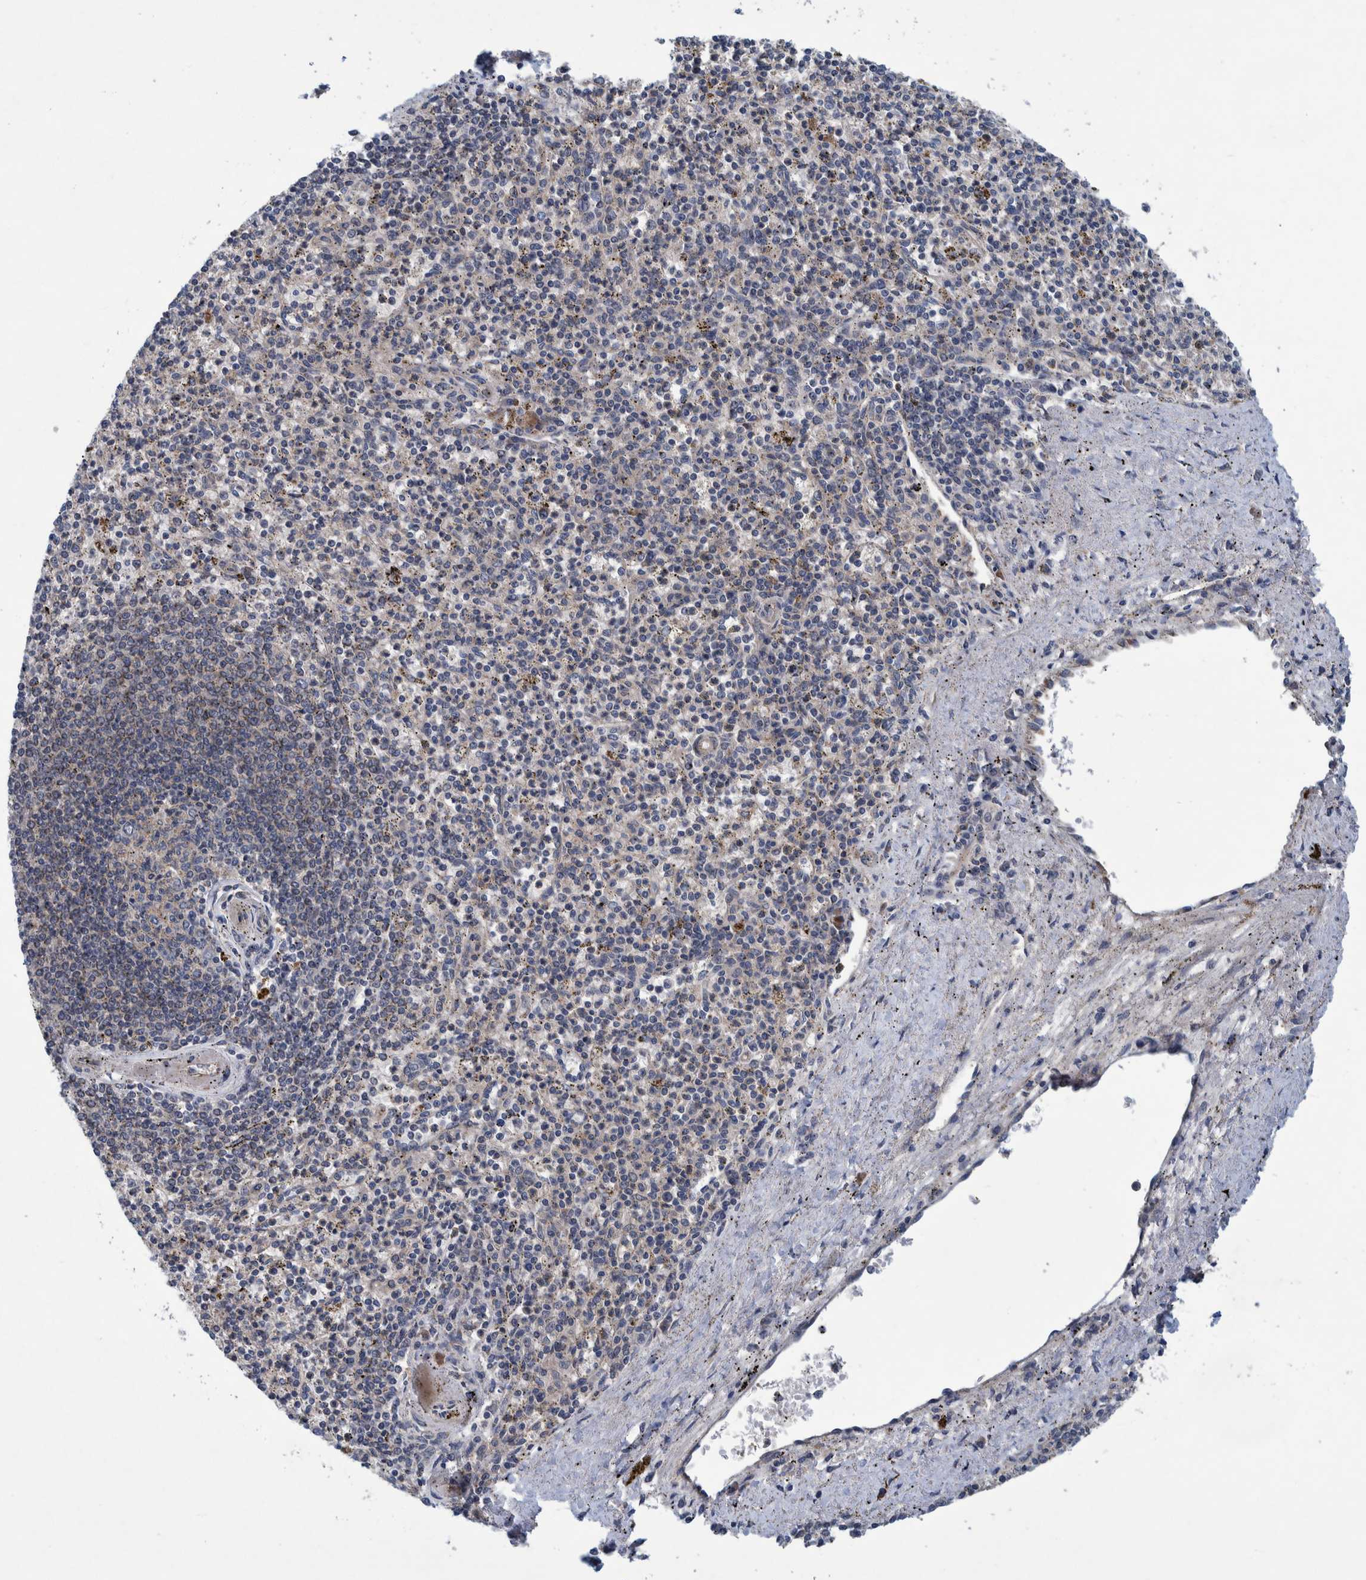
{"staining": {"intensity": "negative", "quantity": "none", "location": "none"}, "tissue": "spleen", "cell_type": "Cells in red pulp", "image_type": "normal", "snomed": [{"axis": "morphology", "description": "Normal tissue, NOS"}, {"axis": "topography", "description": "Spleen"}], "caption": "Photomicrograph shows no significant protein staining in cells in red pulp of normal spleen. The staining is performed using DAB (3,3'-diaminobenzidine) brown chromogen with nuclei counter-stained in using hematoxylin.", "gene": "ITIH3", "patient": {"sex": "male", "age": 72}}